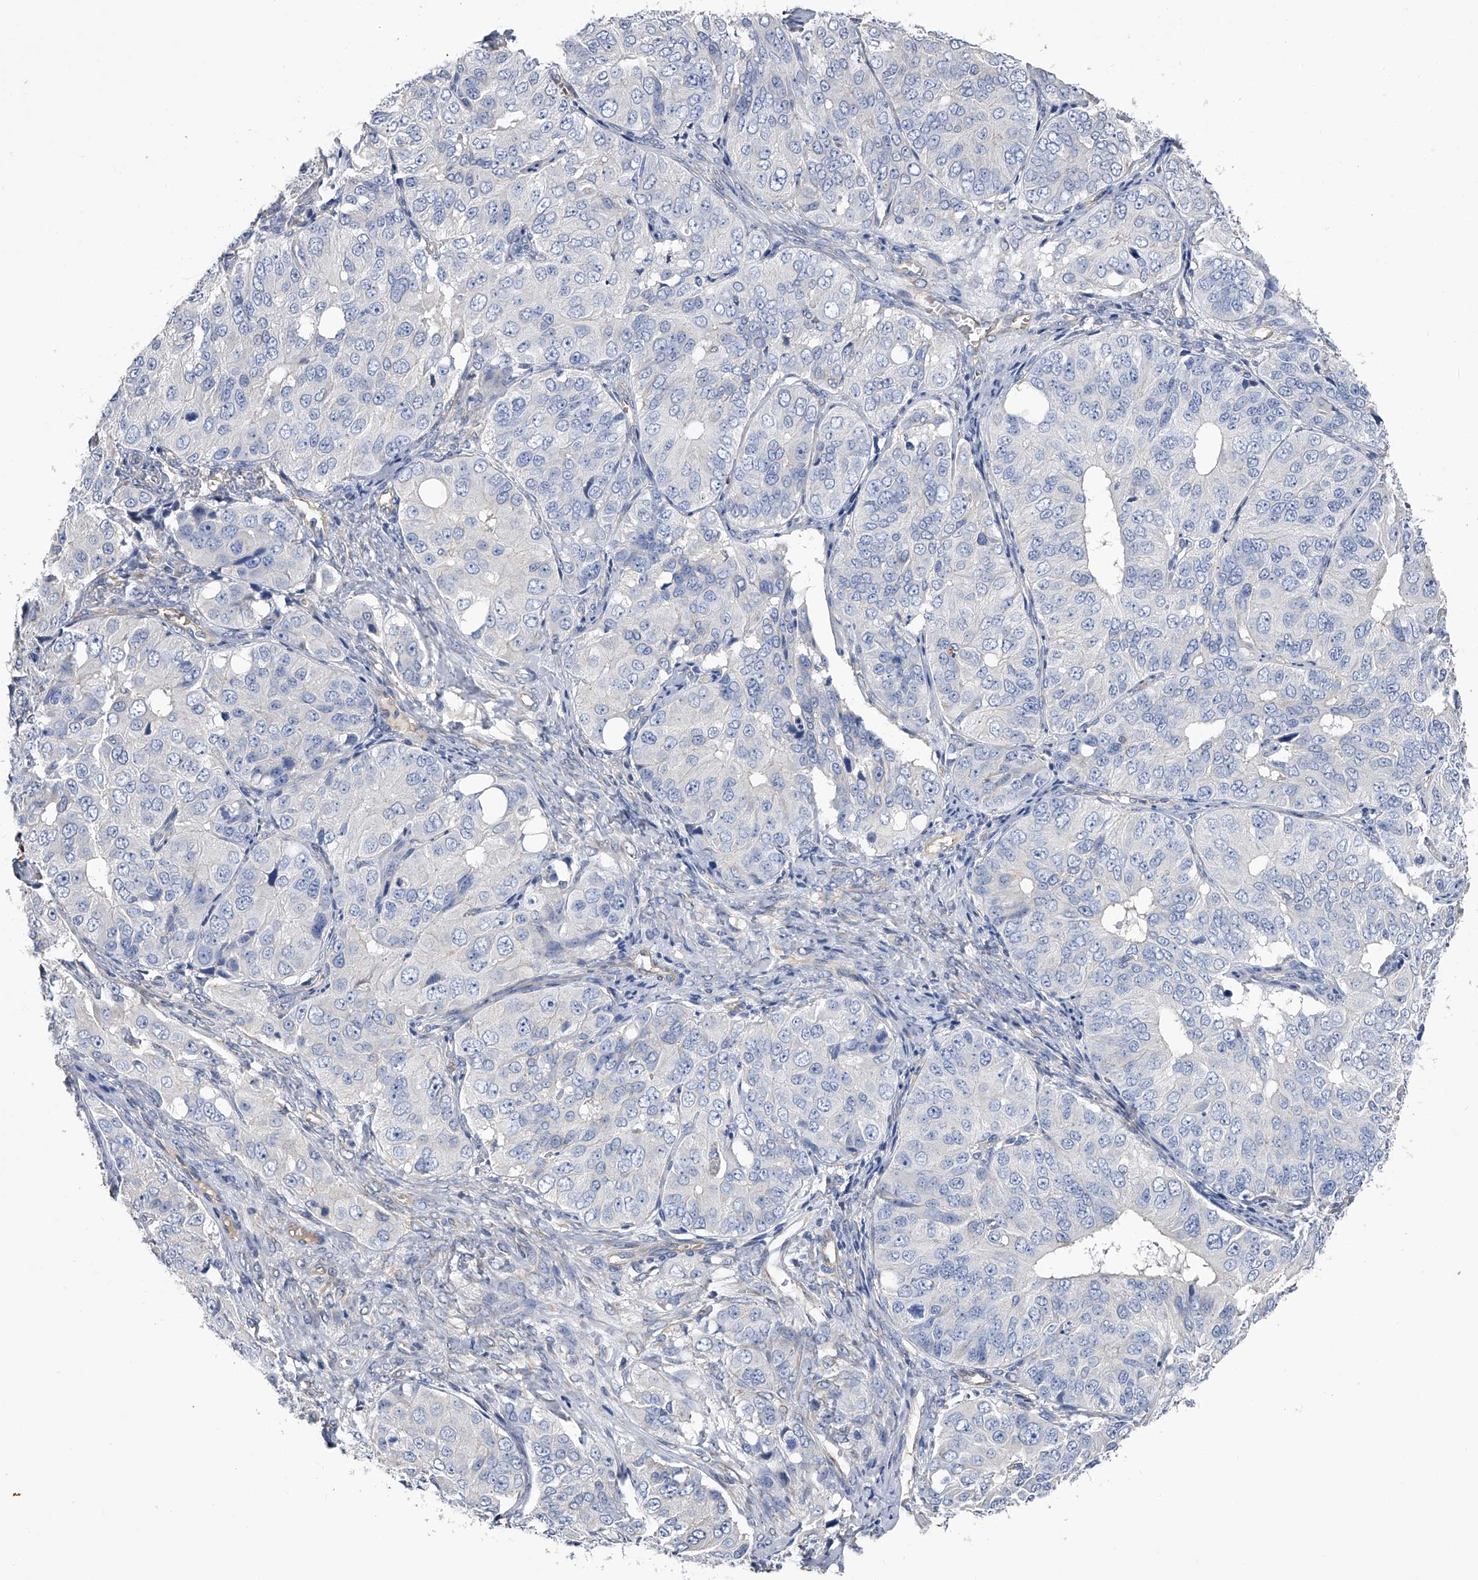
{"staining": {"intensity": "negative", "quantity": "none", "location": "none"}, "tissue": "ovarian cancer", "cell_type": "Tumor cells", "image_type": "cancer", "snomed": [{"axis": "morphology", "description": "Carcinoma, endometroid"}, {"axis": "topography", "description": "Ovary"}], "caption": "This is an immunohistochemistry micrograph of human endometroid carcinoma (ovarian). There is no staining in tumor cells.", "gene": "RWDD2A", "patient": {"sex": "female", "age": 51}}